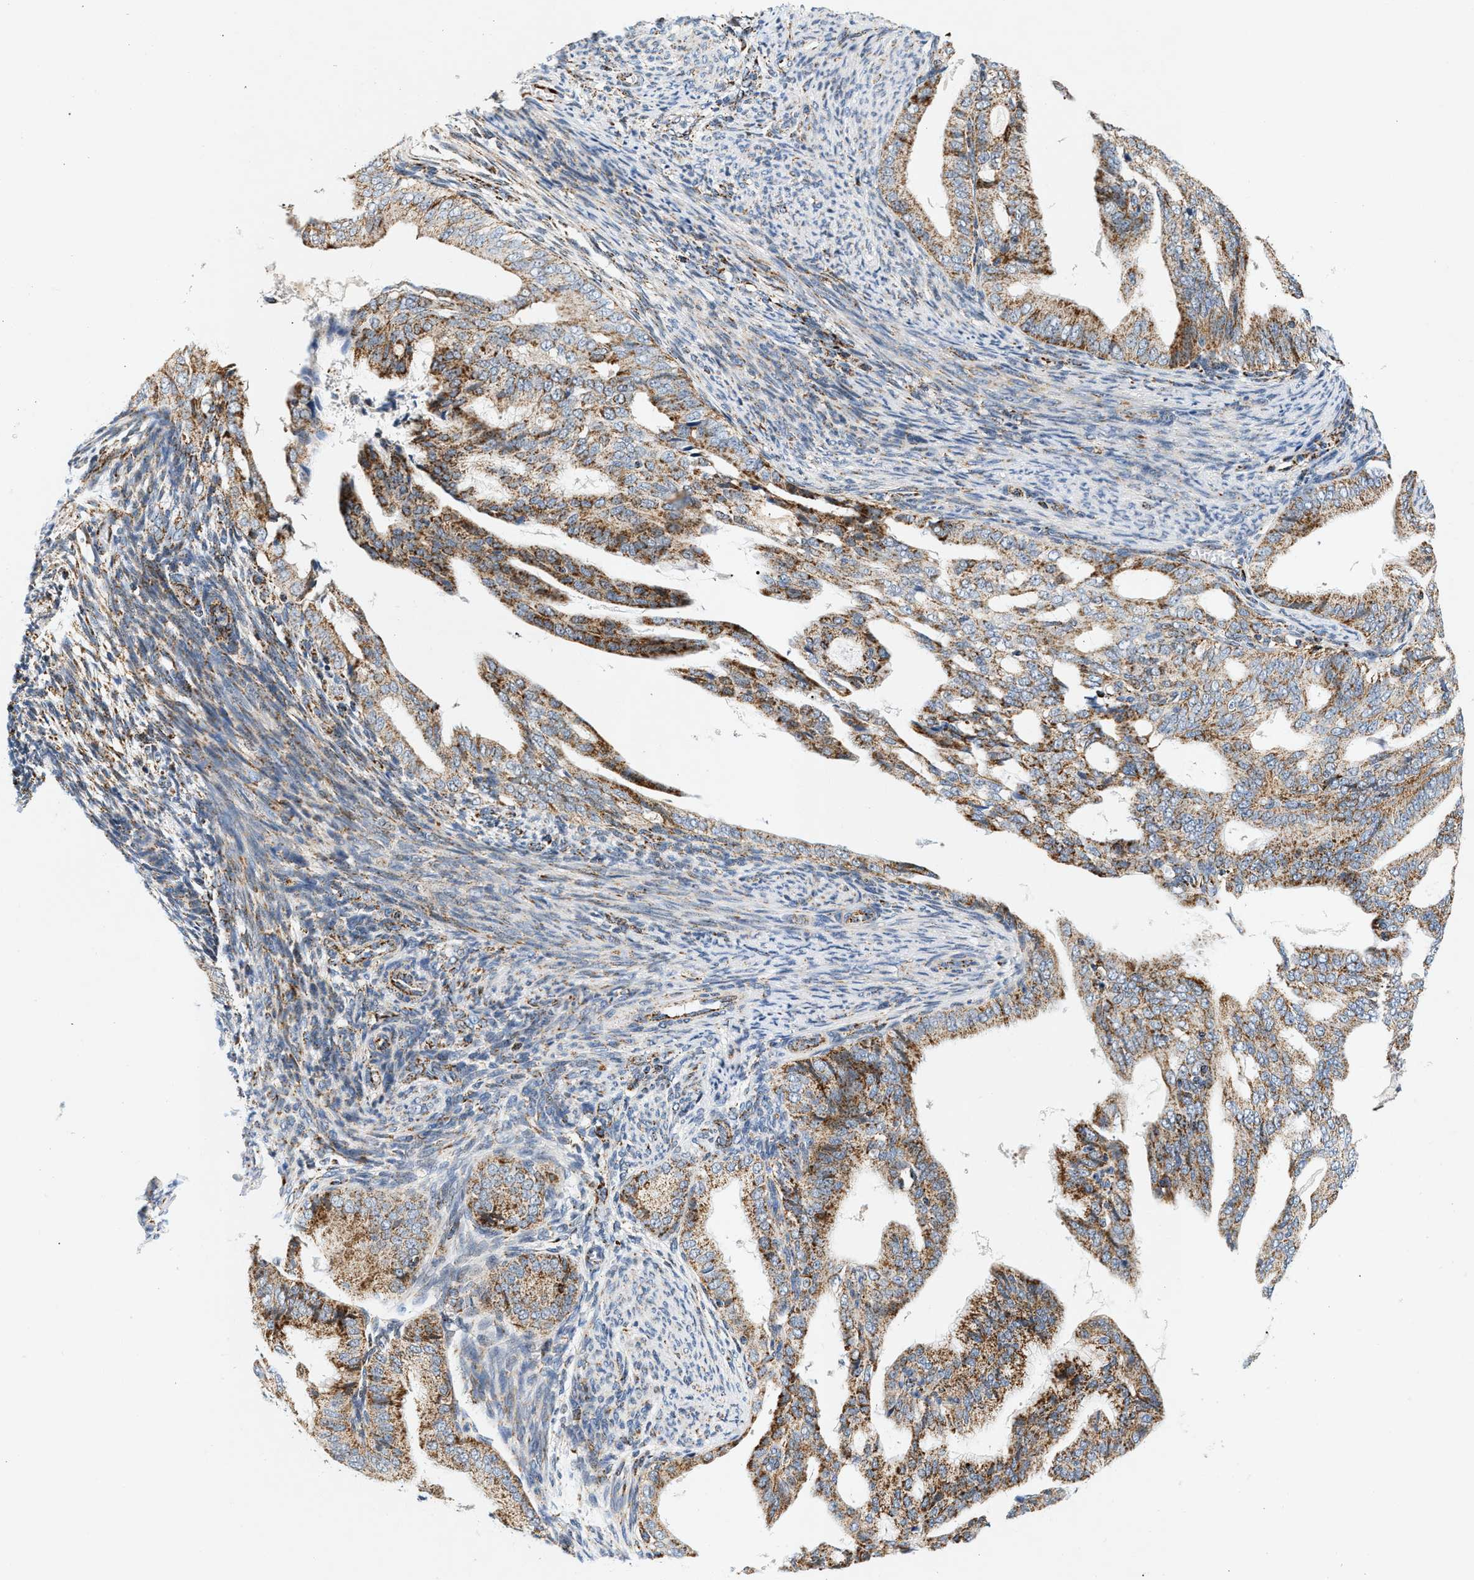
{"staining": {"intensity": "moderate", "quantity": ">75%", "location": "cytoplasmic/membranous"}, "tissue": "endometrial cancer", "cell_type": "Tumor cells", "image_type": "cancer", "snomed": [{"axis": "morphology", "description": "Adenocarcinoma, NOS"}, {"axis": "topography", "description": "Endometrium"}], "caption": "A medium amount of moderate cytoplasmic/membranous positivity is seen in about >75% of tumor cells in endometrial cancer tissue. (Brightfield microscopy of DAB IHC at high magnification).", "gene": "PDE1A", "patient": {"sex": "female", "age": 58}}